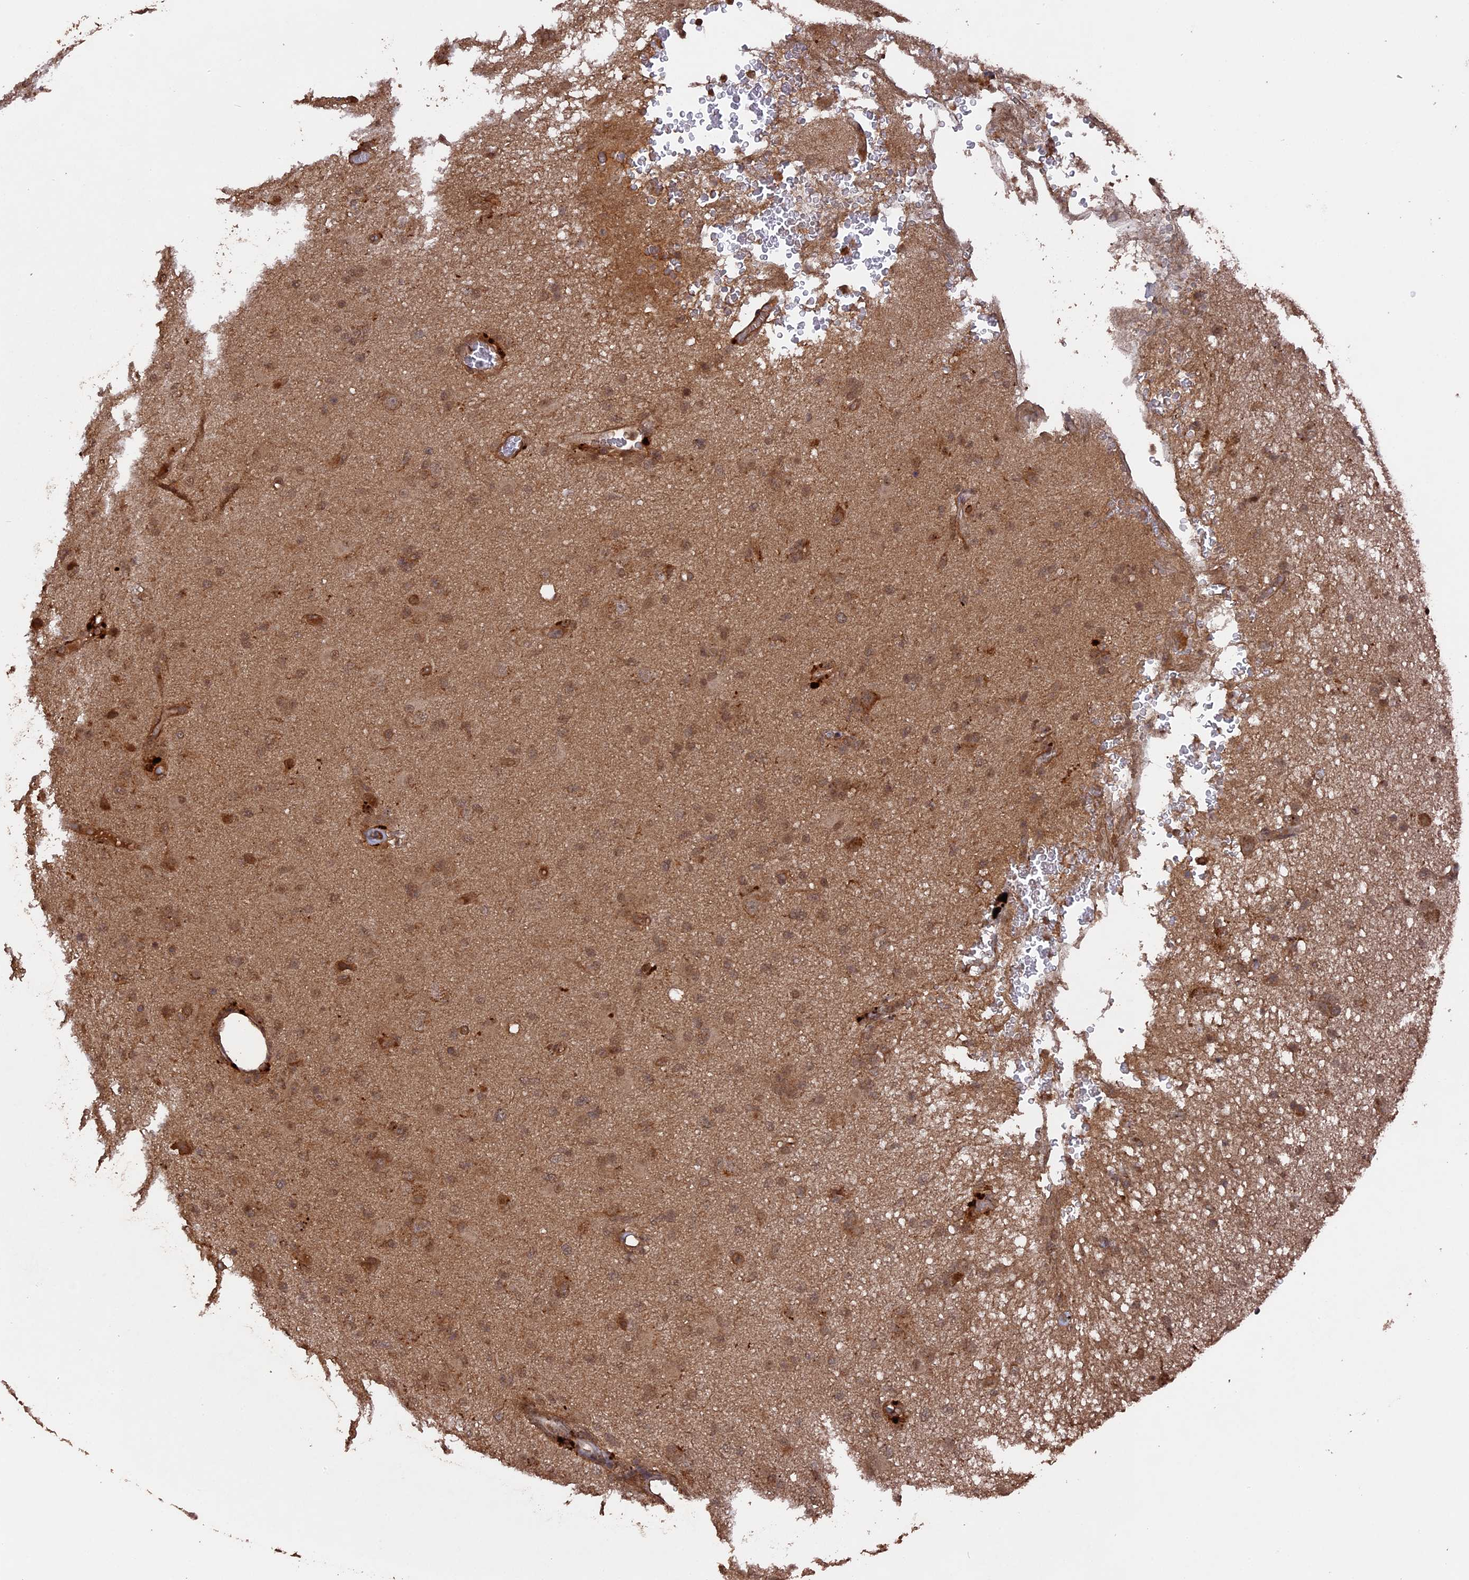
{"staining": {"intensity": "moderate", "quantity": ">75%", "location": "cytoplasmic/membranous,nuclear"}, "tissue": "glioma", "cell_type": "Tumor cells", "image_type": "cancer", "snomed": [{"axis": "morphology", "description": "Glioma, malignant, High grade"}, {"axis": "topography", "description": "Brain"}], "caption": "This histopathology image shows immunohistochemistry (IHC) staining of human high-grade glioma (malignant), with medium moderate cytoplasmic/membranous and nuclear staining in approximately >75% of tumor cells.", "gene": "TELO2", "patient": {"sex": "female", "age": 57}}